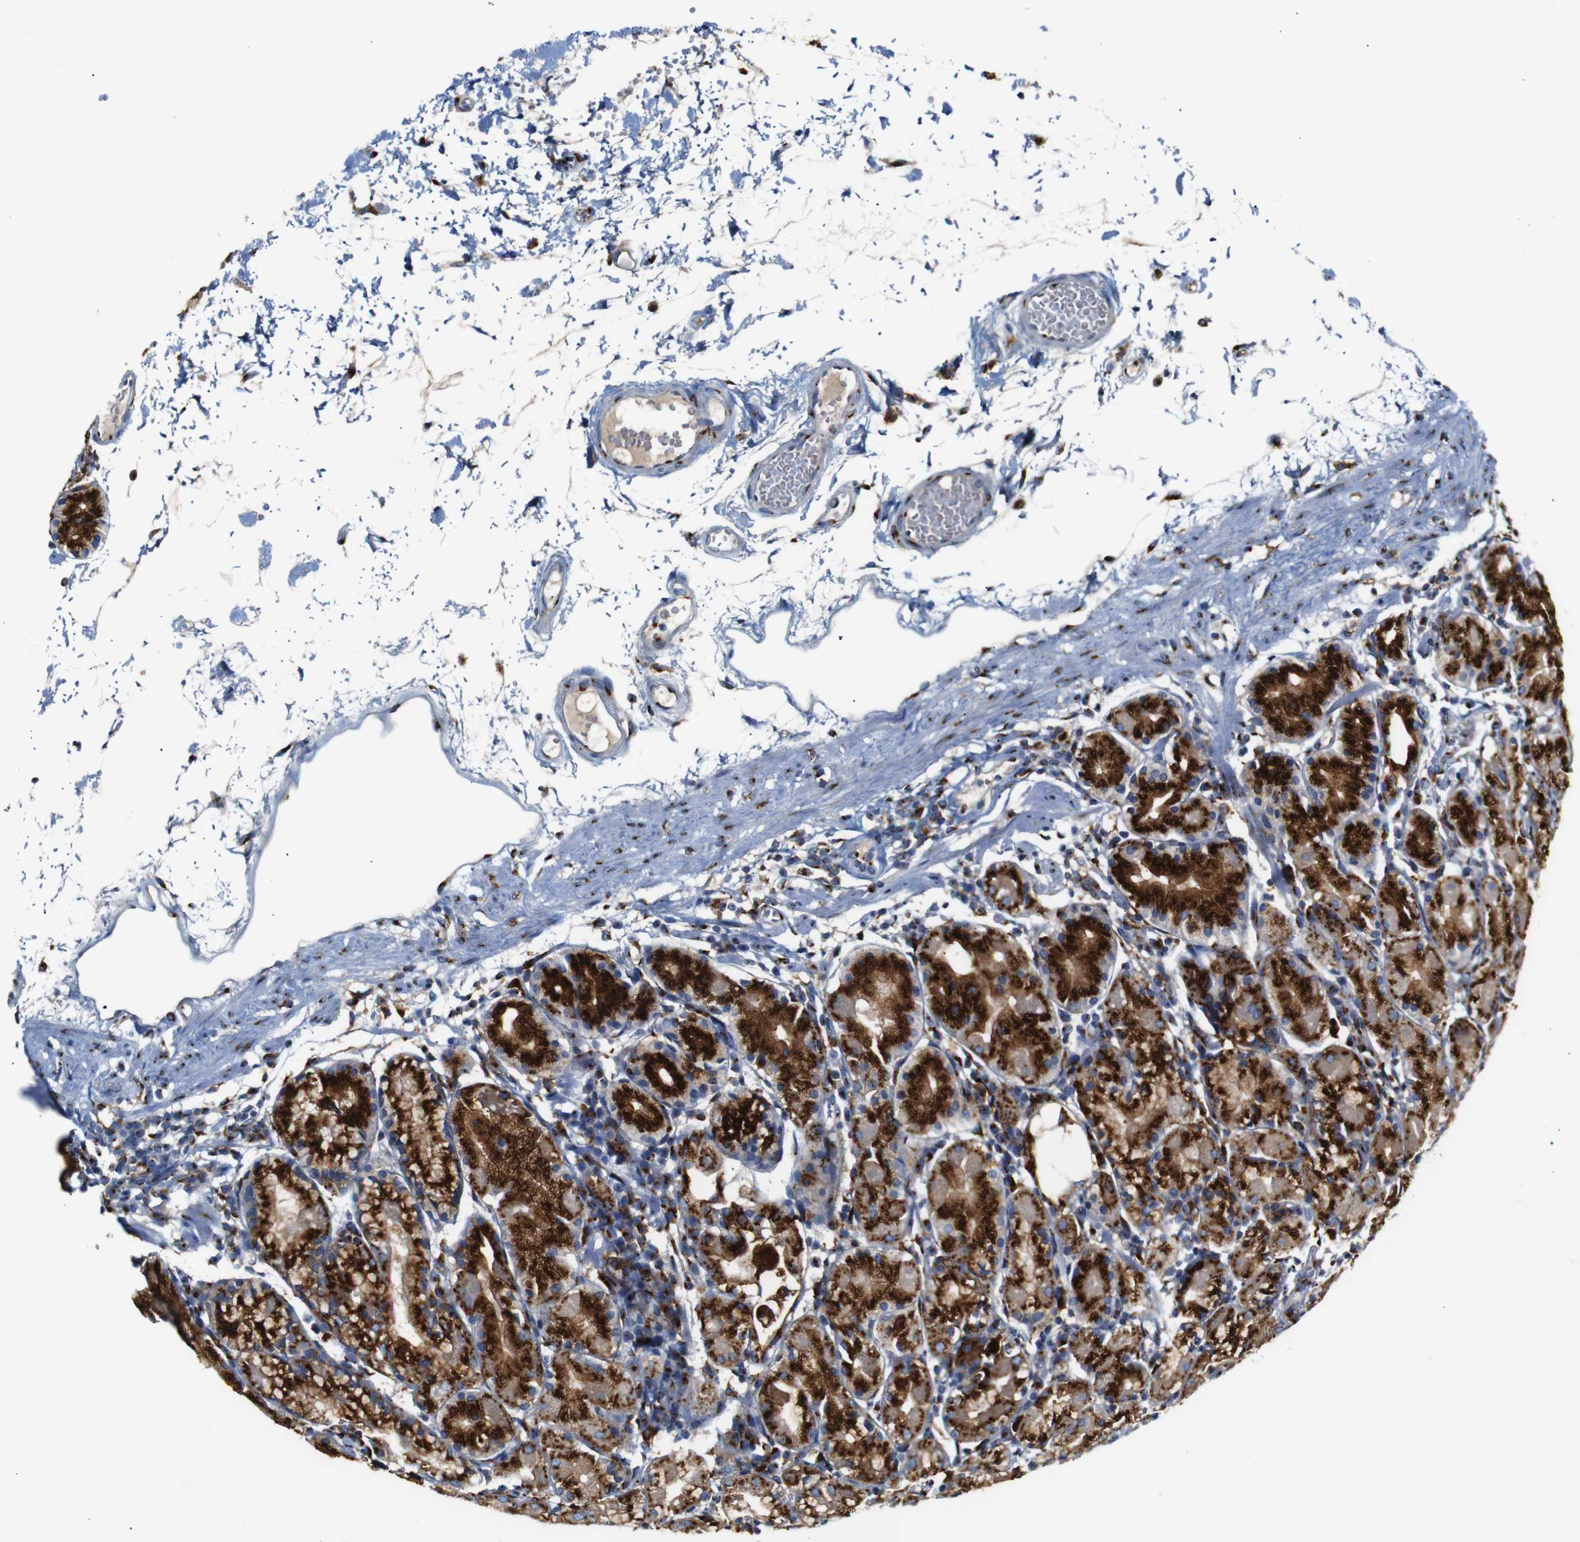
{"staining": {"intensity": "strong", "quantity": ">75%", "location": "cytoplasmic/membranous"}, "tissue": "stomach", "cell_type": "Glandular cells", "image_type": "normal", "snomed": [{"axis": "morphology", "description": "Normal tissue, NOS"}, {"axis": "topography", "description": "Stomach"}, {"axis": "topography", "description": "Stomach, lower"}], "caption": "Immunohistochemical staining of benign stomach exhibits >75% levels of strong cytoplasmic/membranous protein staining in approximately >75% of glandular cells. Nuclei are stained in blue.", "gene": "TGOLN2", "patient": {"sex": "female", "age": 75}}